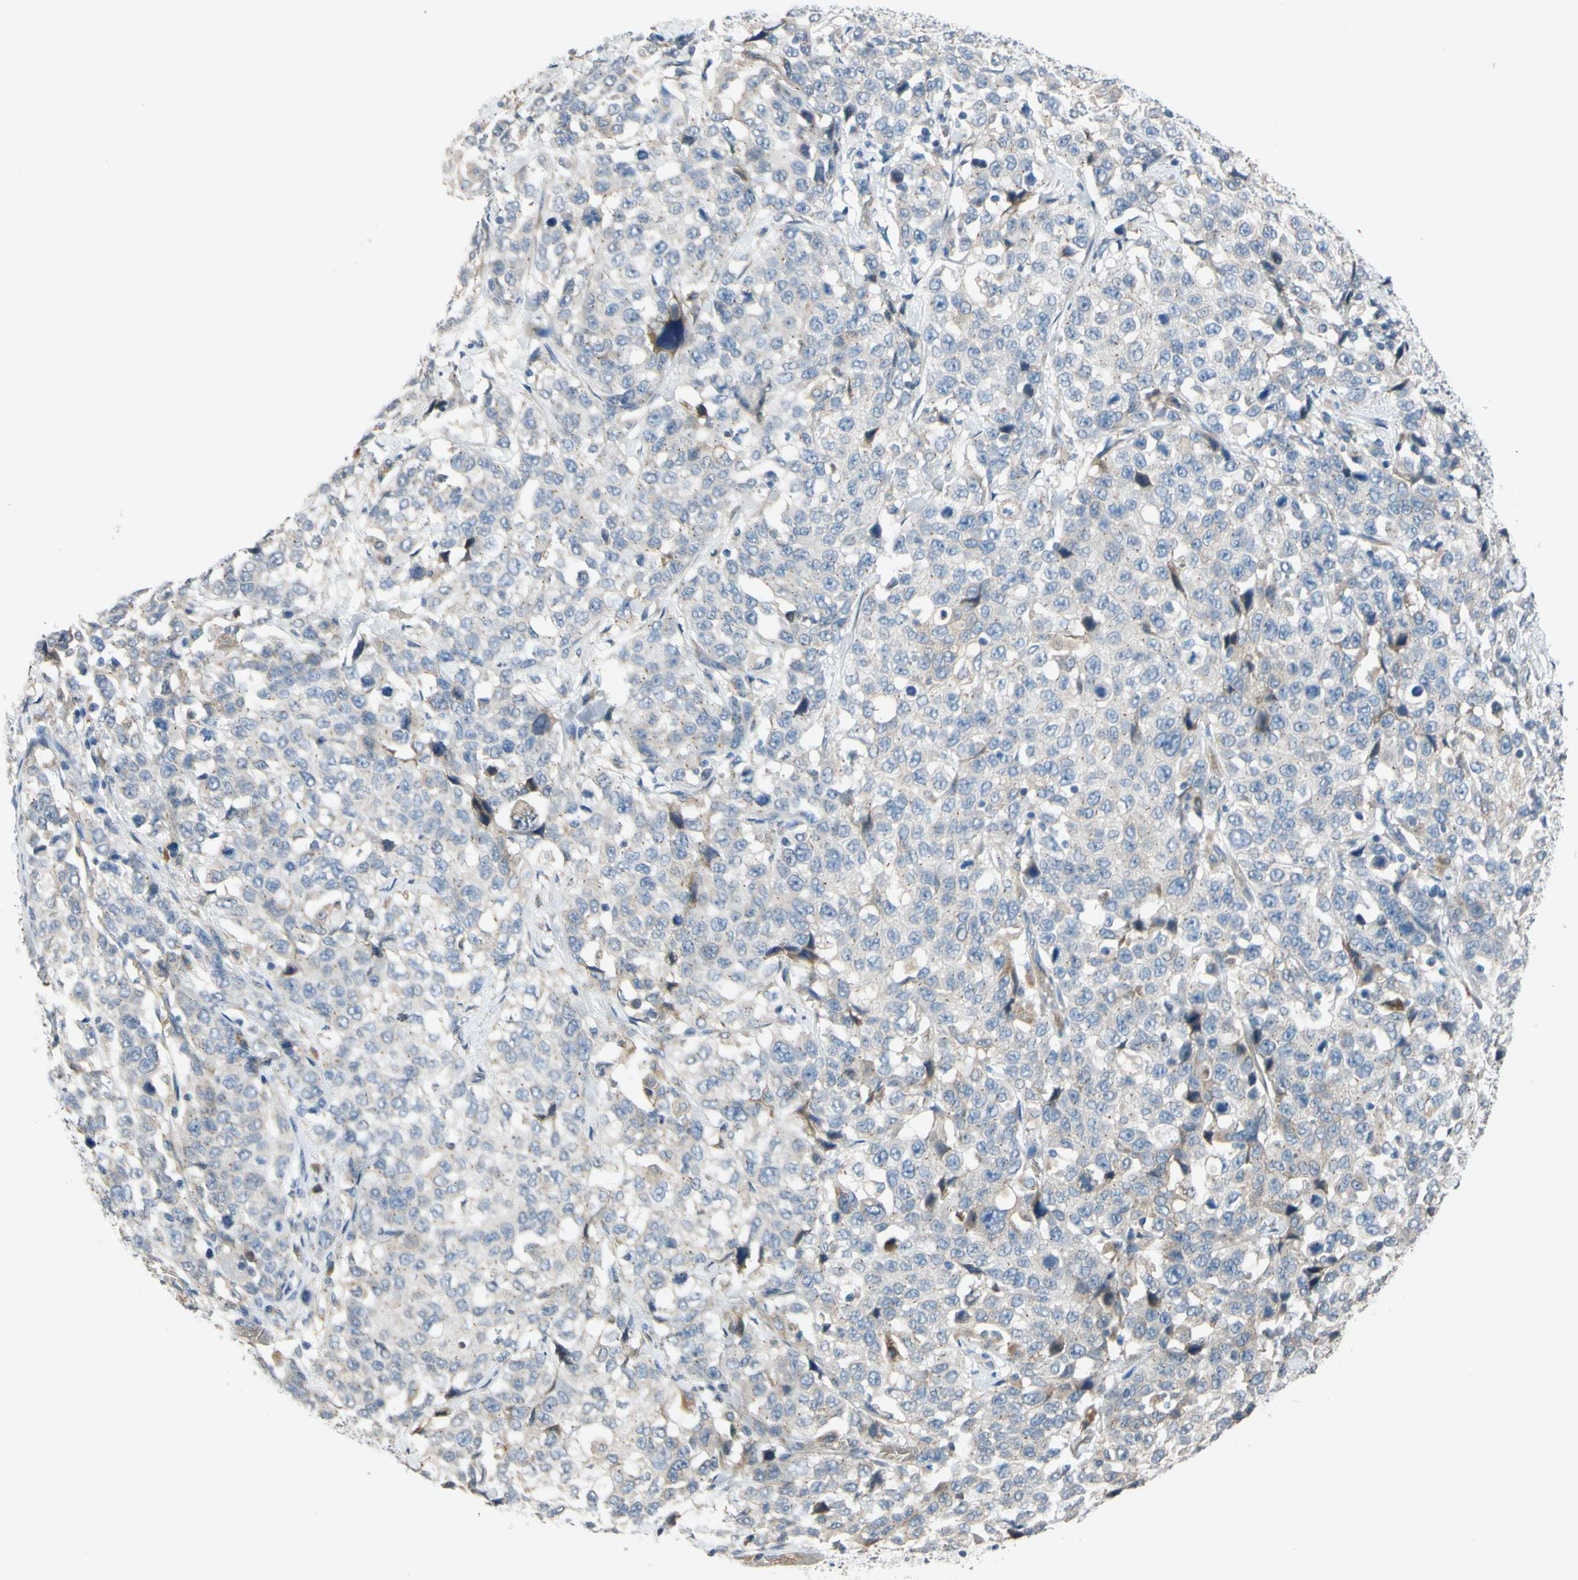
{"staining": {"intensity": "negative", "quantity": "none", "location": "none"}, "tissue": "stomach cancer", "cell_type": "Tumor cells", "image_type": "cancer", "snomed": [{"axis": "morphology", "description": "Normal tissue, NOS"}, {"axis": "morphology", "description": "Adenocarcinoma, NOS"}, {"axis": "topography", "description": "Stomach"}], "caption": "The immunohistochemistry image has no significant expression in tumor cells of stomach cancer tissue.", "gene": "ADD2", "patient": {"sex": "male", "age": 48}}